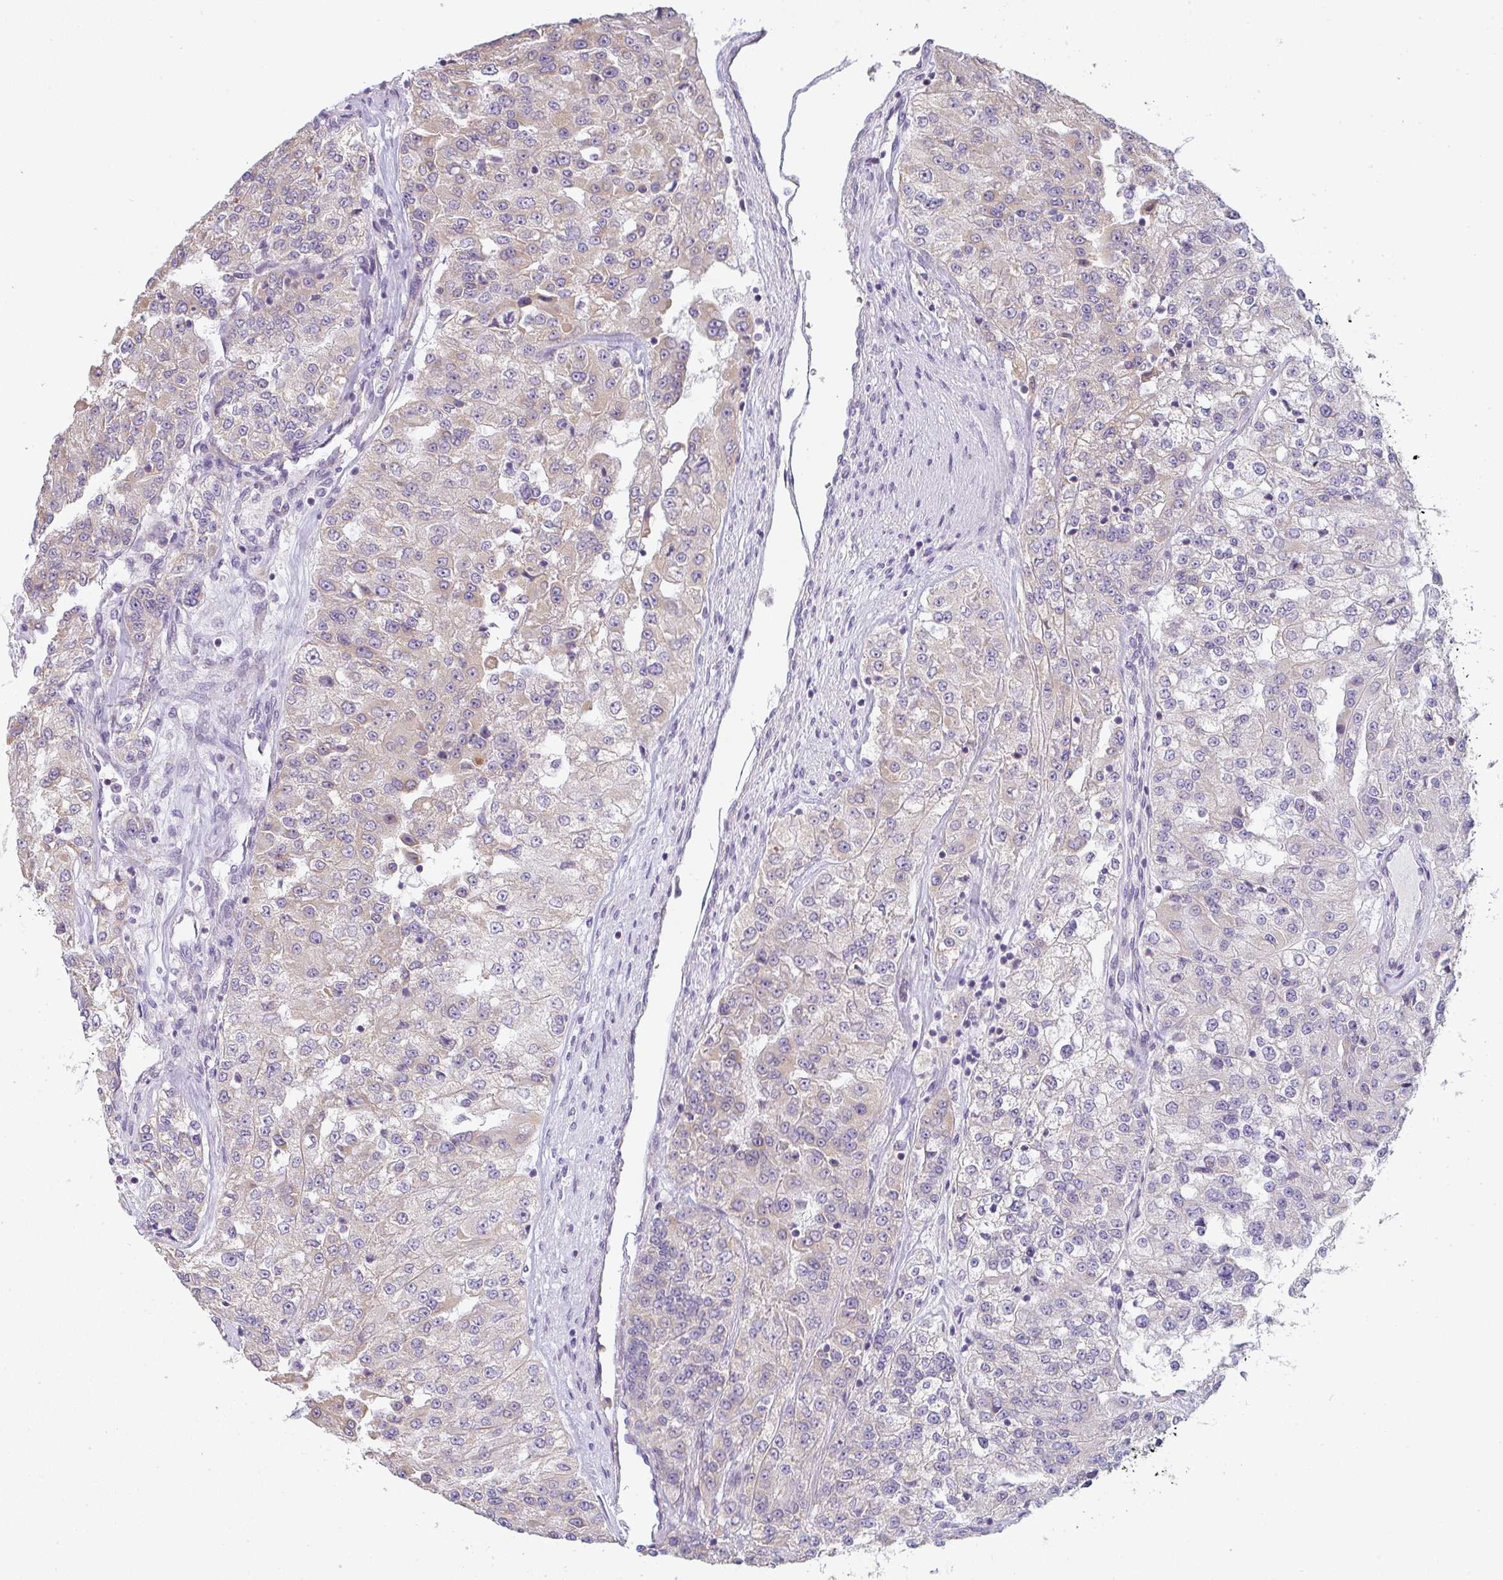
{"staining": {"intensity": "moderate", "quantity": "<25%", "location": "cytoplasmic/membranous"}, "tissue": "renal cancer", "cell_type": "Tumor cells", "image_type": "cancer", "snomed": [{"axis": "morphology", "description": "Adenocarcinoma, NOS"}, {"axis": "topography", "description": "Kidney"}], "caption": "A brown stain highlights moderate cytoplasmic/membranous expression of a protein in renal adenocarcinoma tumor cells.", "gene": "CACNA1S", "patient": {"sex": "female", "age": 63}}